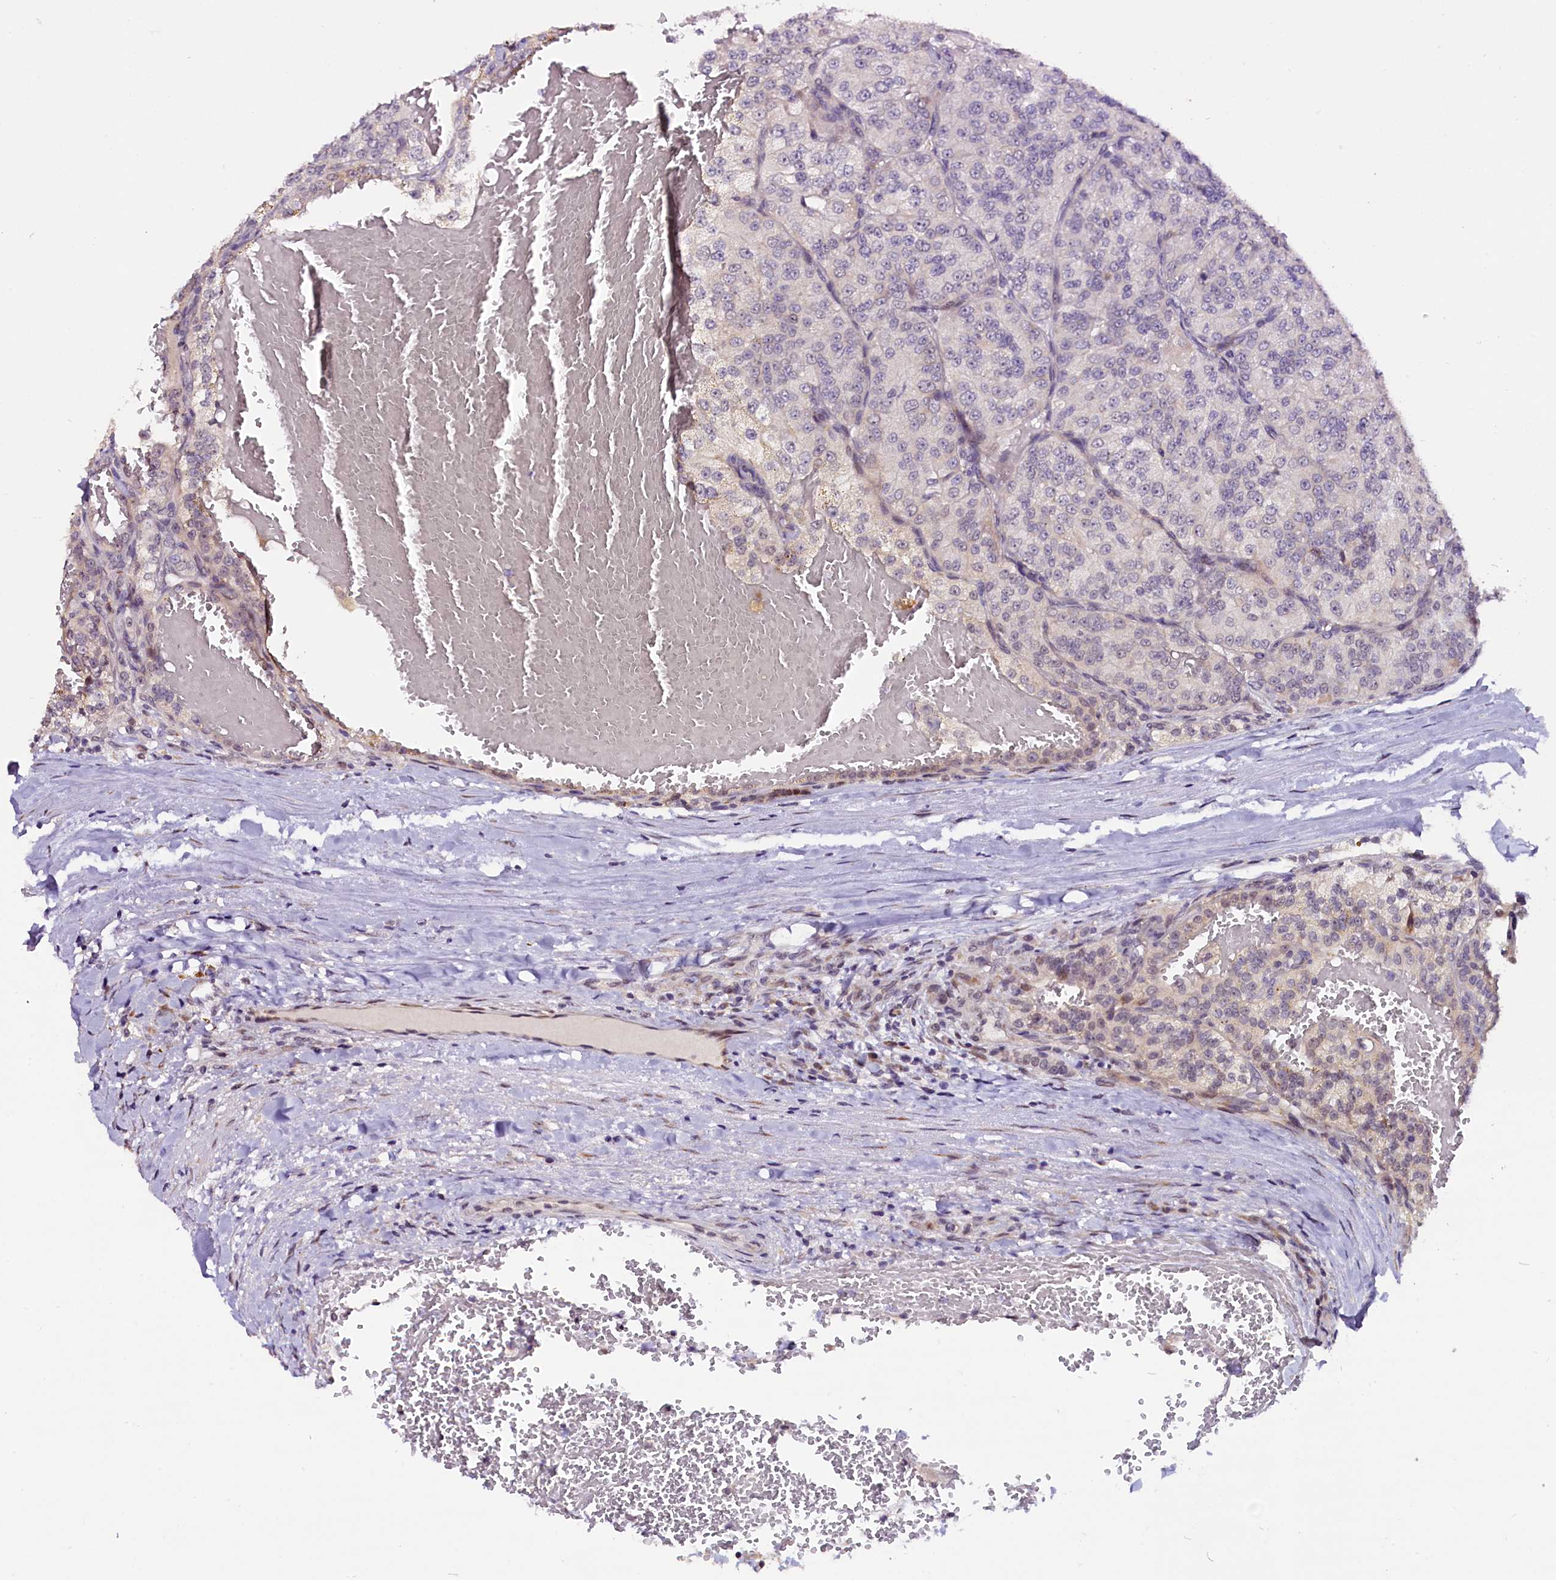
{"staining": {"intensity": "negative", "quantity": "none", "location": "none"}, "tissue": "renal cancer", "cell_type": "Tumor cells", "image_type": "cancer", "snomed": [{"axis": "morphology", "description": "Adenocarcinoma, NOS"}, {"axis": "topography", "description": "Kidney"}], "caption": "Tumor cells are negative for protein expression in human renal cancer.", "gene": "RPUSD2", "patient": {"sex": "female", "age": 63}}